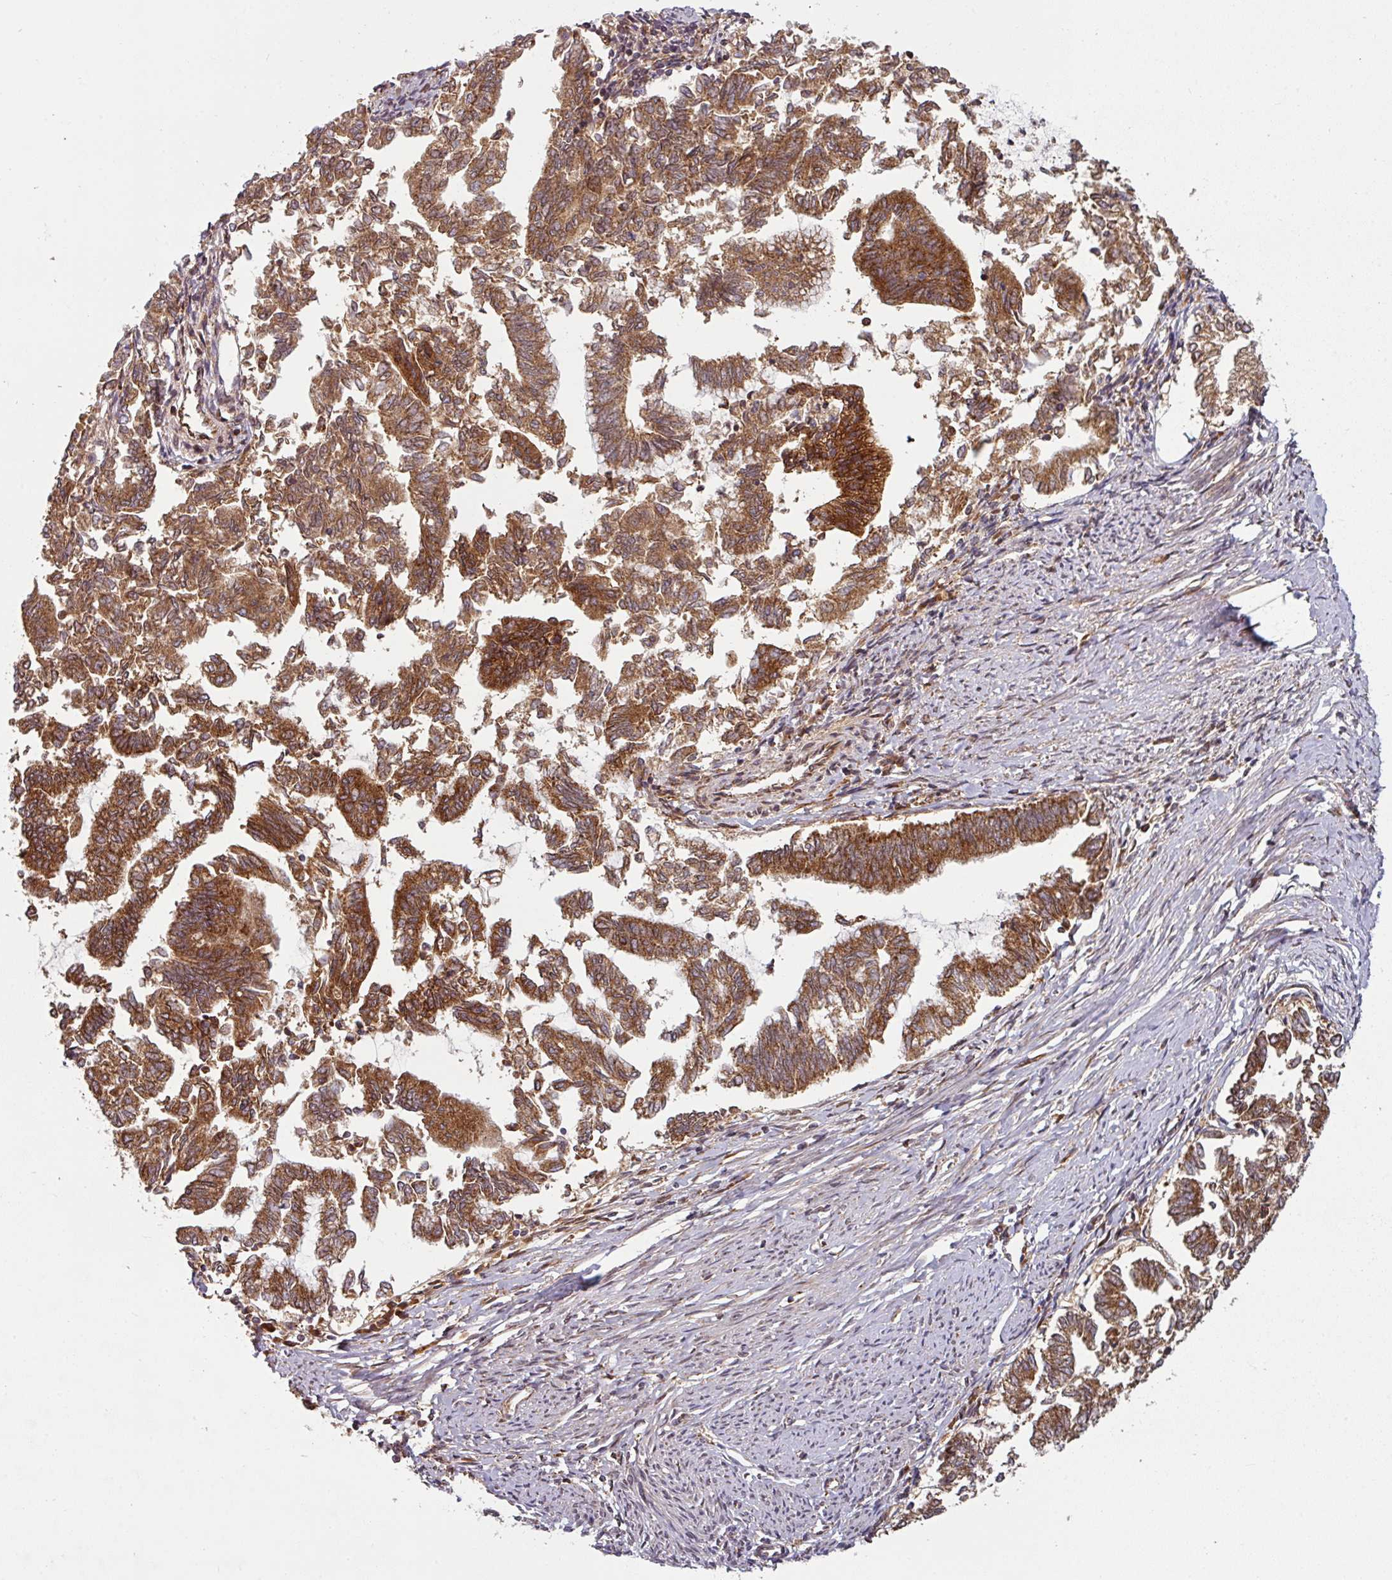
{"staining": {"intensity": "strong", "quantity": ">75%", "location": "cytoplasmic/membranous"}, "tissue": "endometrial cancer", "cell_type": "Tumor cells", "image_type": "cancer", "snomed": [{"axis": "morphology", "description": "Adenocarcinoma, NOS"}, {"axis": "topography", "description": "Endometrium"}], "caption": "Protein analysis of endometrial adenocarcinoma tissue displays strong cytoplasmic/membranous staining in about >75% of tumor cells.", "gene": "RAB5A", "patient": {"sex": "female", "age": 79}}